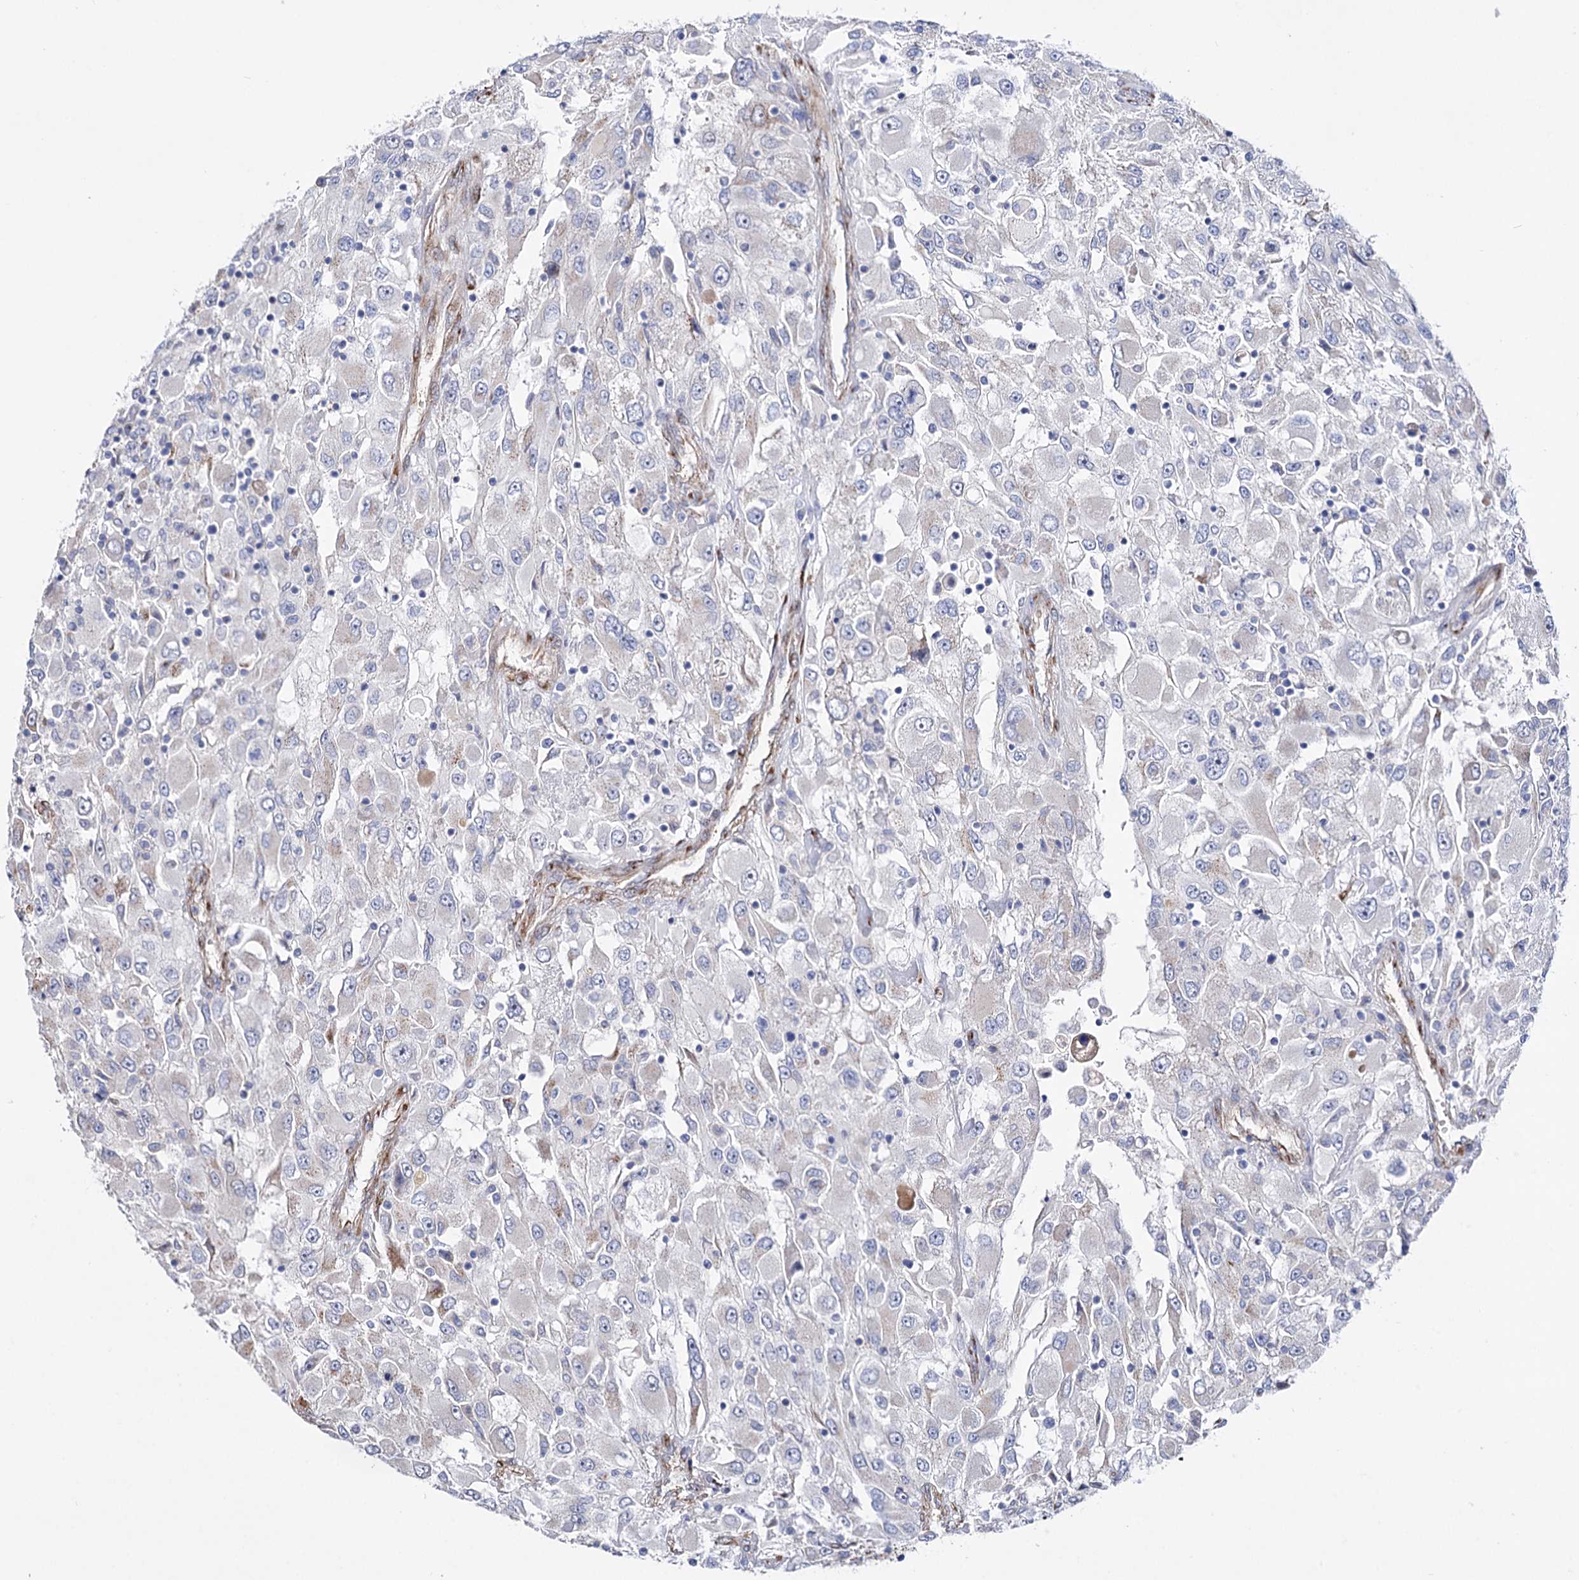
{"staining": {"intensity": "negative", "quantity": "none", "location": "none"}, "tissue": "renal cancer", "cell_type": "Tumor cells", "image_type": "cancer", "snomed": [{"axis": "morphology", "description": "Adenocarcinoma, NOS"}, {"axis": "topography", "description": "Kidney"}], "caption": "A photomicrograph of human renal cancer is negative for staining in tumor cells.", "gene": "C11orf96", "patient": {"sex": "female", "age": 52}}